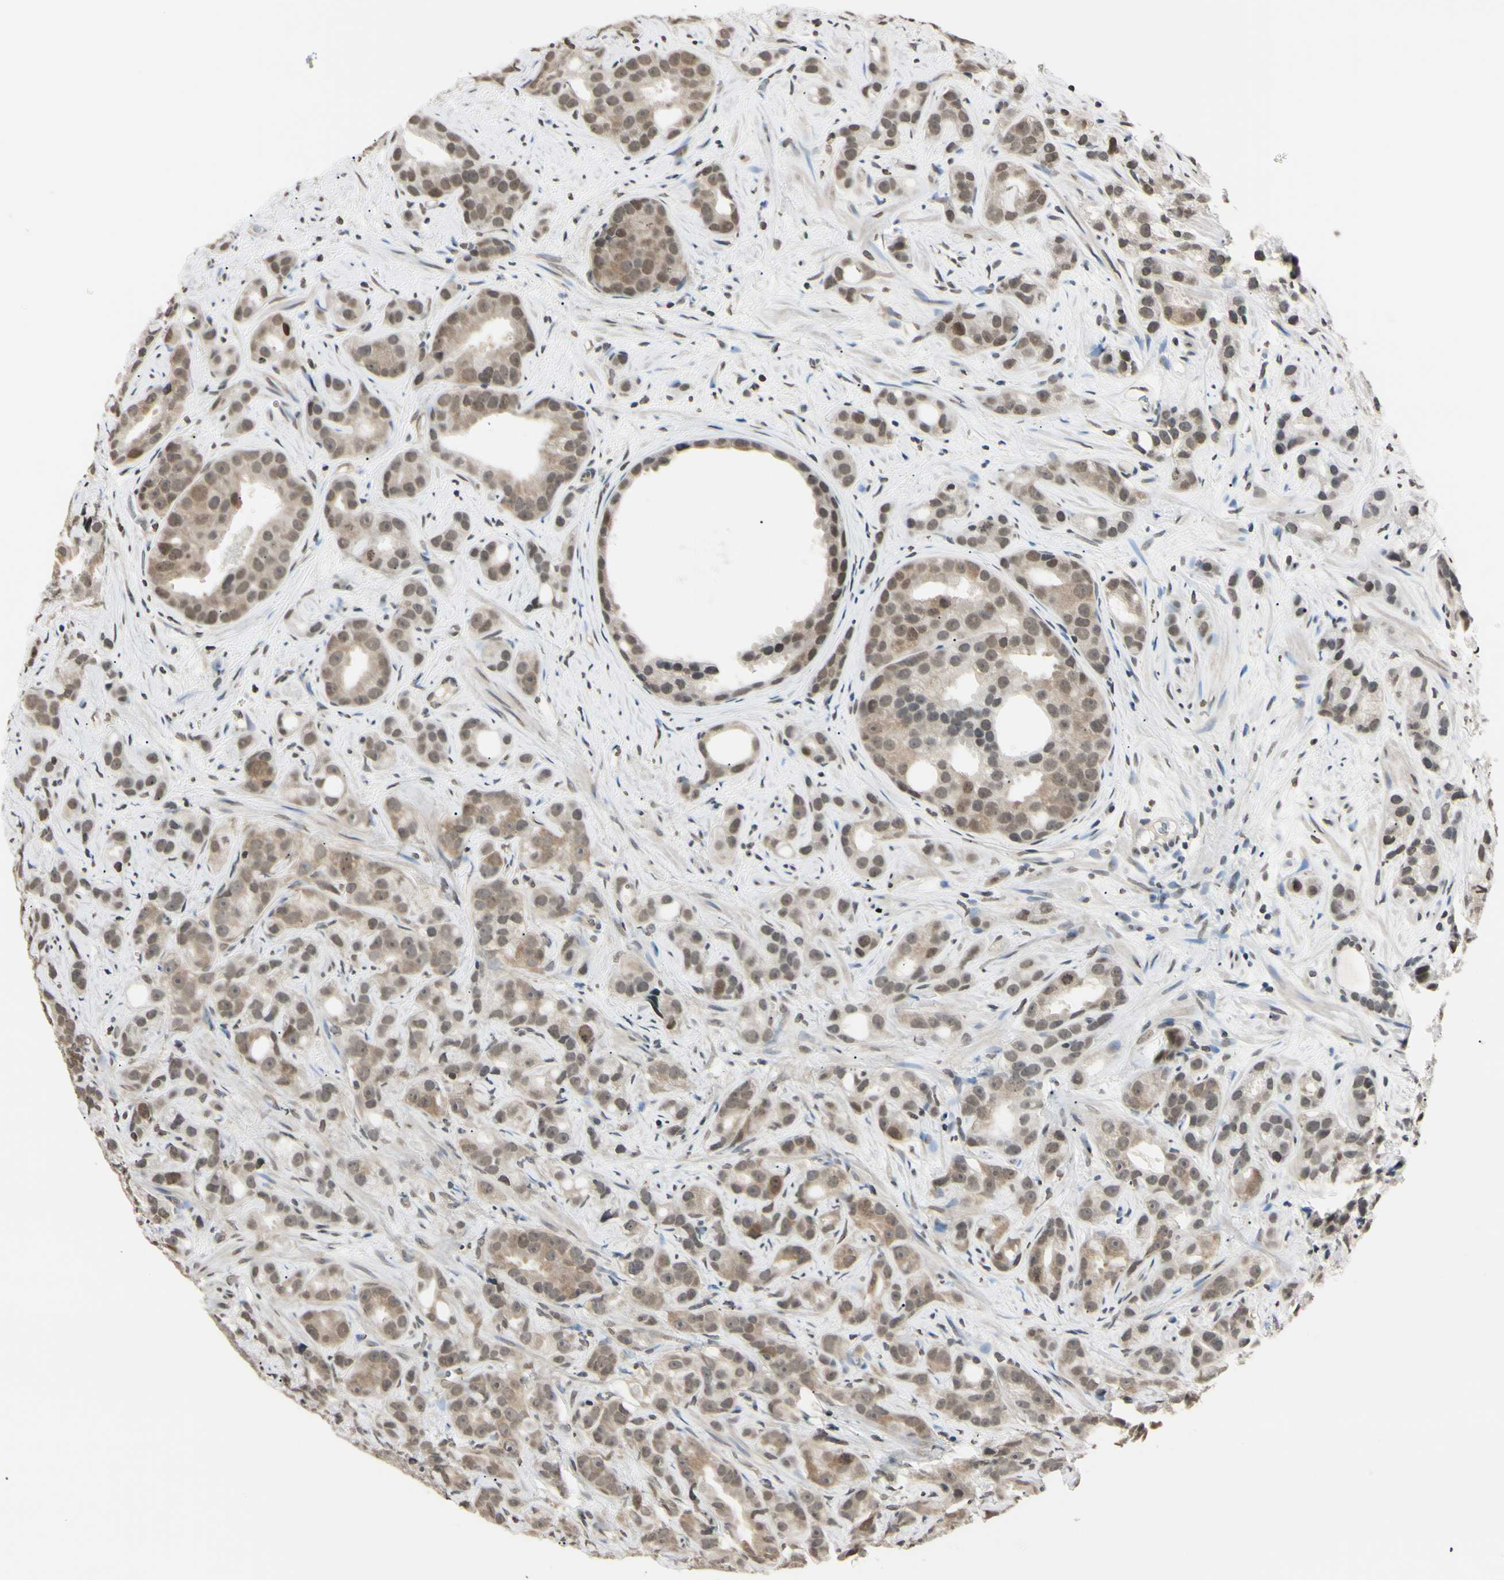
{"staining": {"intensity": "weak", "quantity": ">75%", "location": "cytoplasmic/membranous,nuclear"}, "tissue": "prostate cancer", "cell_type": "Tumor cells", "image_type": "cancer", "snomed": [{"axis": "morphology", "description": "Adenocarcinoma, Low grade"}, {"axis": "topography", "description": "Prostate"}], "caption": "Tumor cells exhibit weak cytoplasmic/membranous and nuclear positivity in approximately >75% of cells in prostate cancer. Nuclei are stained in blue.", "gene": "CDC45", "patient": {"sex": "male", "age": 89}}